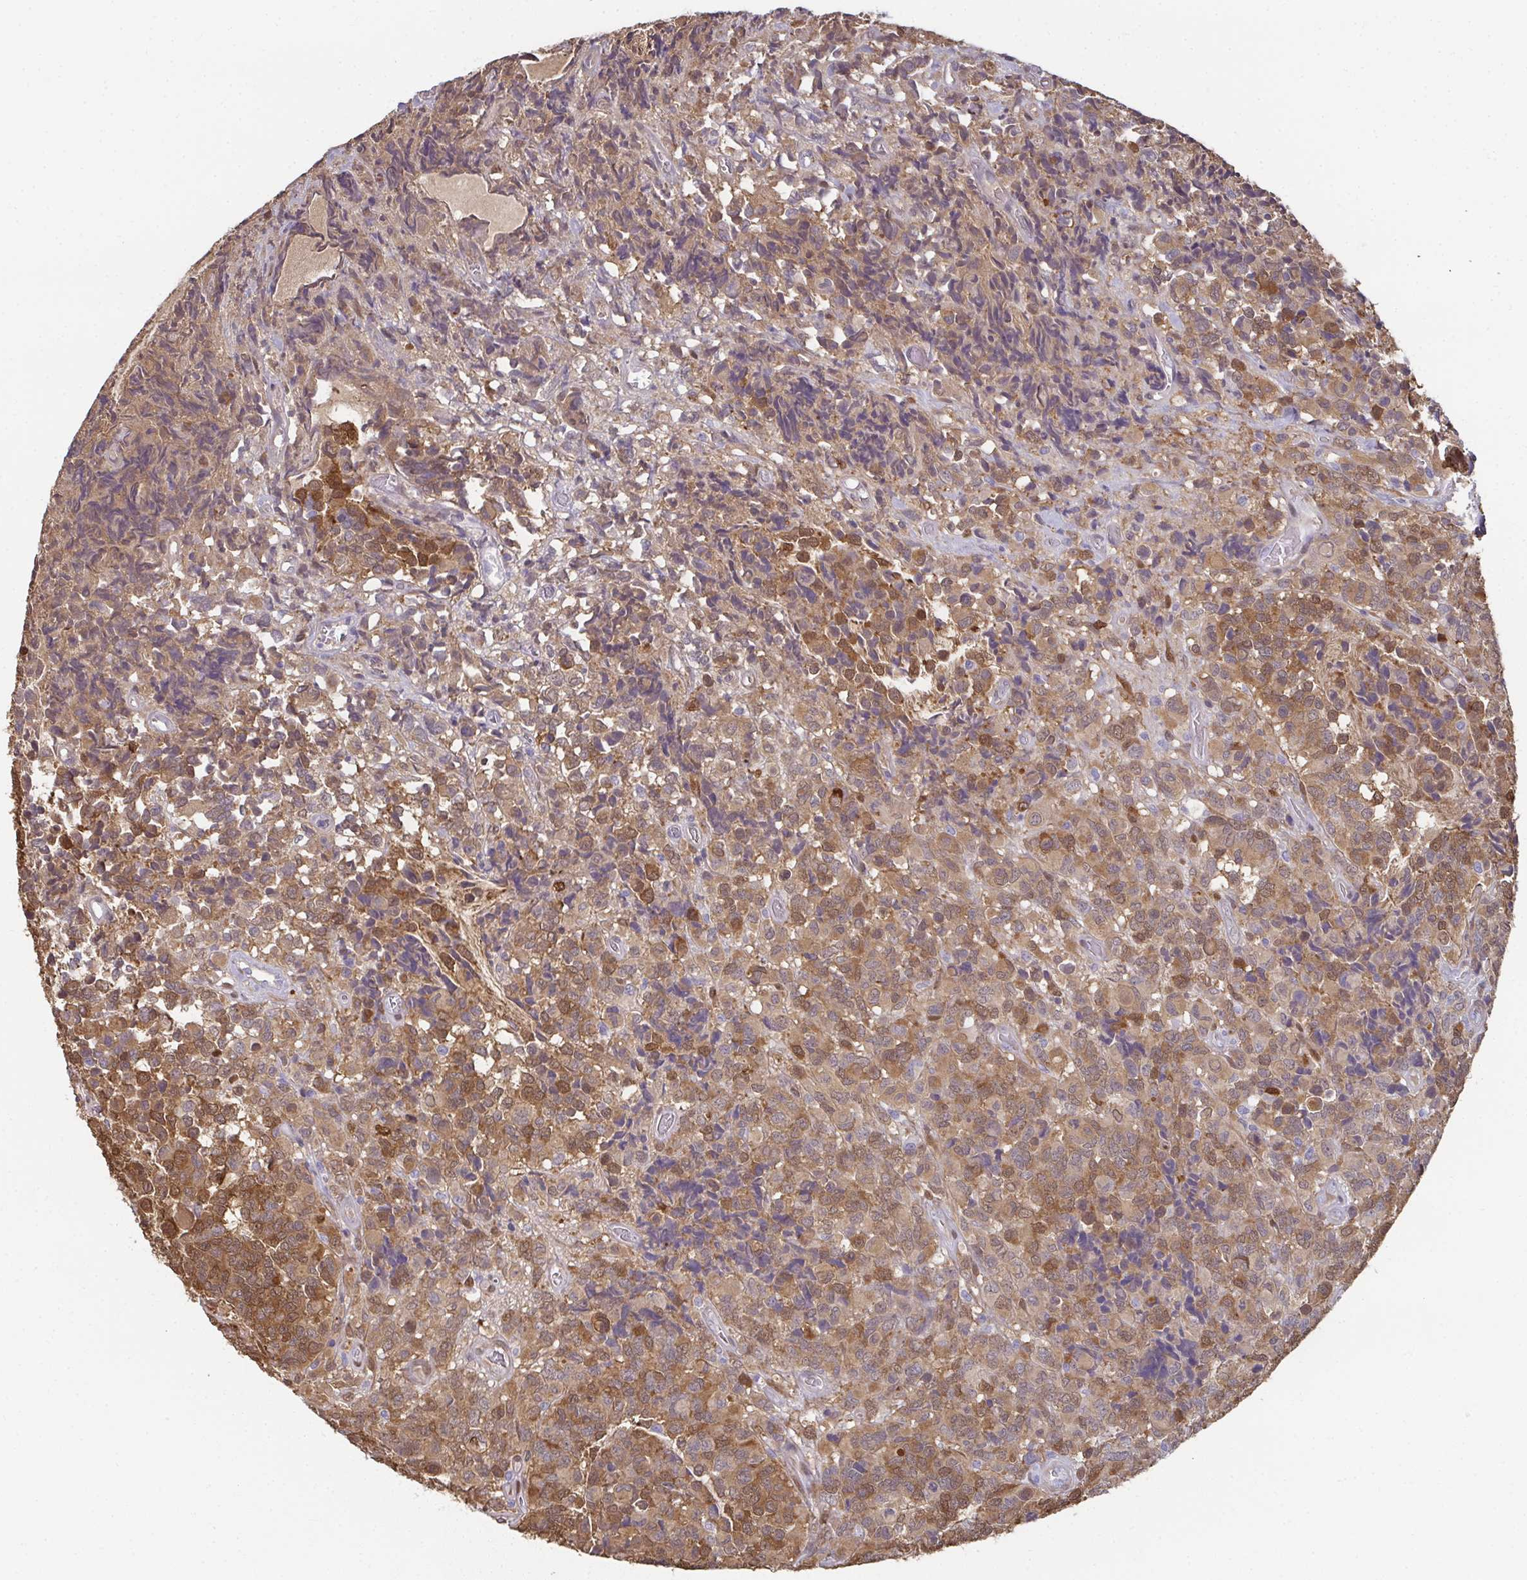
{"staining": {"intensity": "moderate", "quantity": ">75%", "location": "cytoplasmic/membranous,nuclear"}, "tissue": "glioma", "cell_type": "Tumor cells", "image_type": "cancer", "snomed": [{"axis": "morphology", "description": "Glioma, malignant, High grade"}, {"axis": "topography", "description": "Brain"}], "caption": "Protein expression analysis of glioma displays moderate cytoplasmic/membranous and nuclear staining in about >75% of tumor cells.", "gene": "RBP1", "patient": {"sex": "male", "age": 39}}